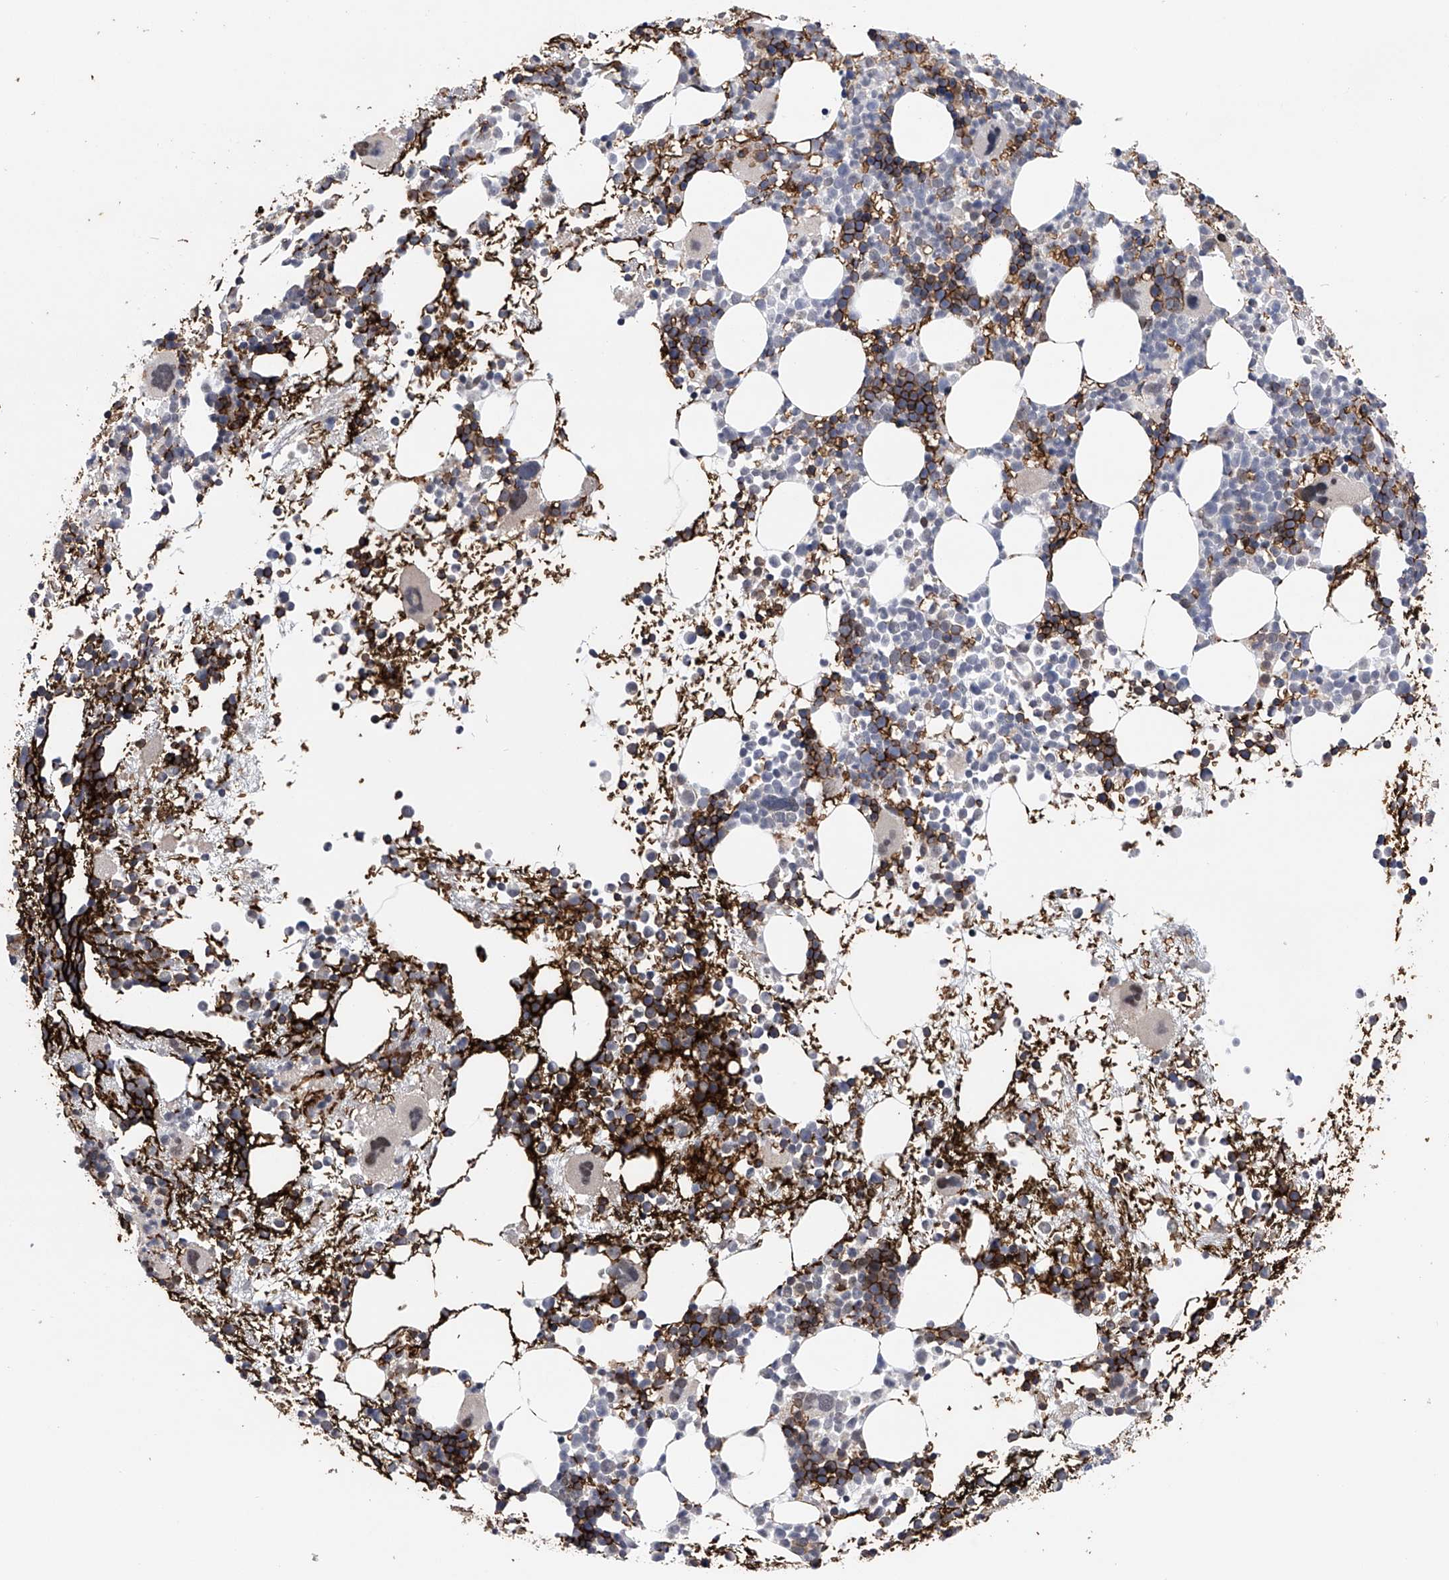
{"staining": {"intensity": "strong", "quantity": "25%-75%", "location": "cytoplasmic/membranous"}, "tissue": "bone marrow", "cell_type": "Hematopoietic cells", "image_type": "normal", "snomed": [{"axis": "morphology", "description": "Normal tissue, NOS"}, {"axis": "topography", "description": "Bone marrow"}], "caption": "The image exhibits staining of normal bone marrow, revealing strong cytoplasmic/membranous protein positivity (brown color) within hematopoietic cells. The protein is stained brown, and the nuclei are stained in blue (DAB IHC with brightfield microscopy, high magnification).", "gene": "SPOCK1", "patient": {"sex": "female", "age": 57}}